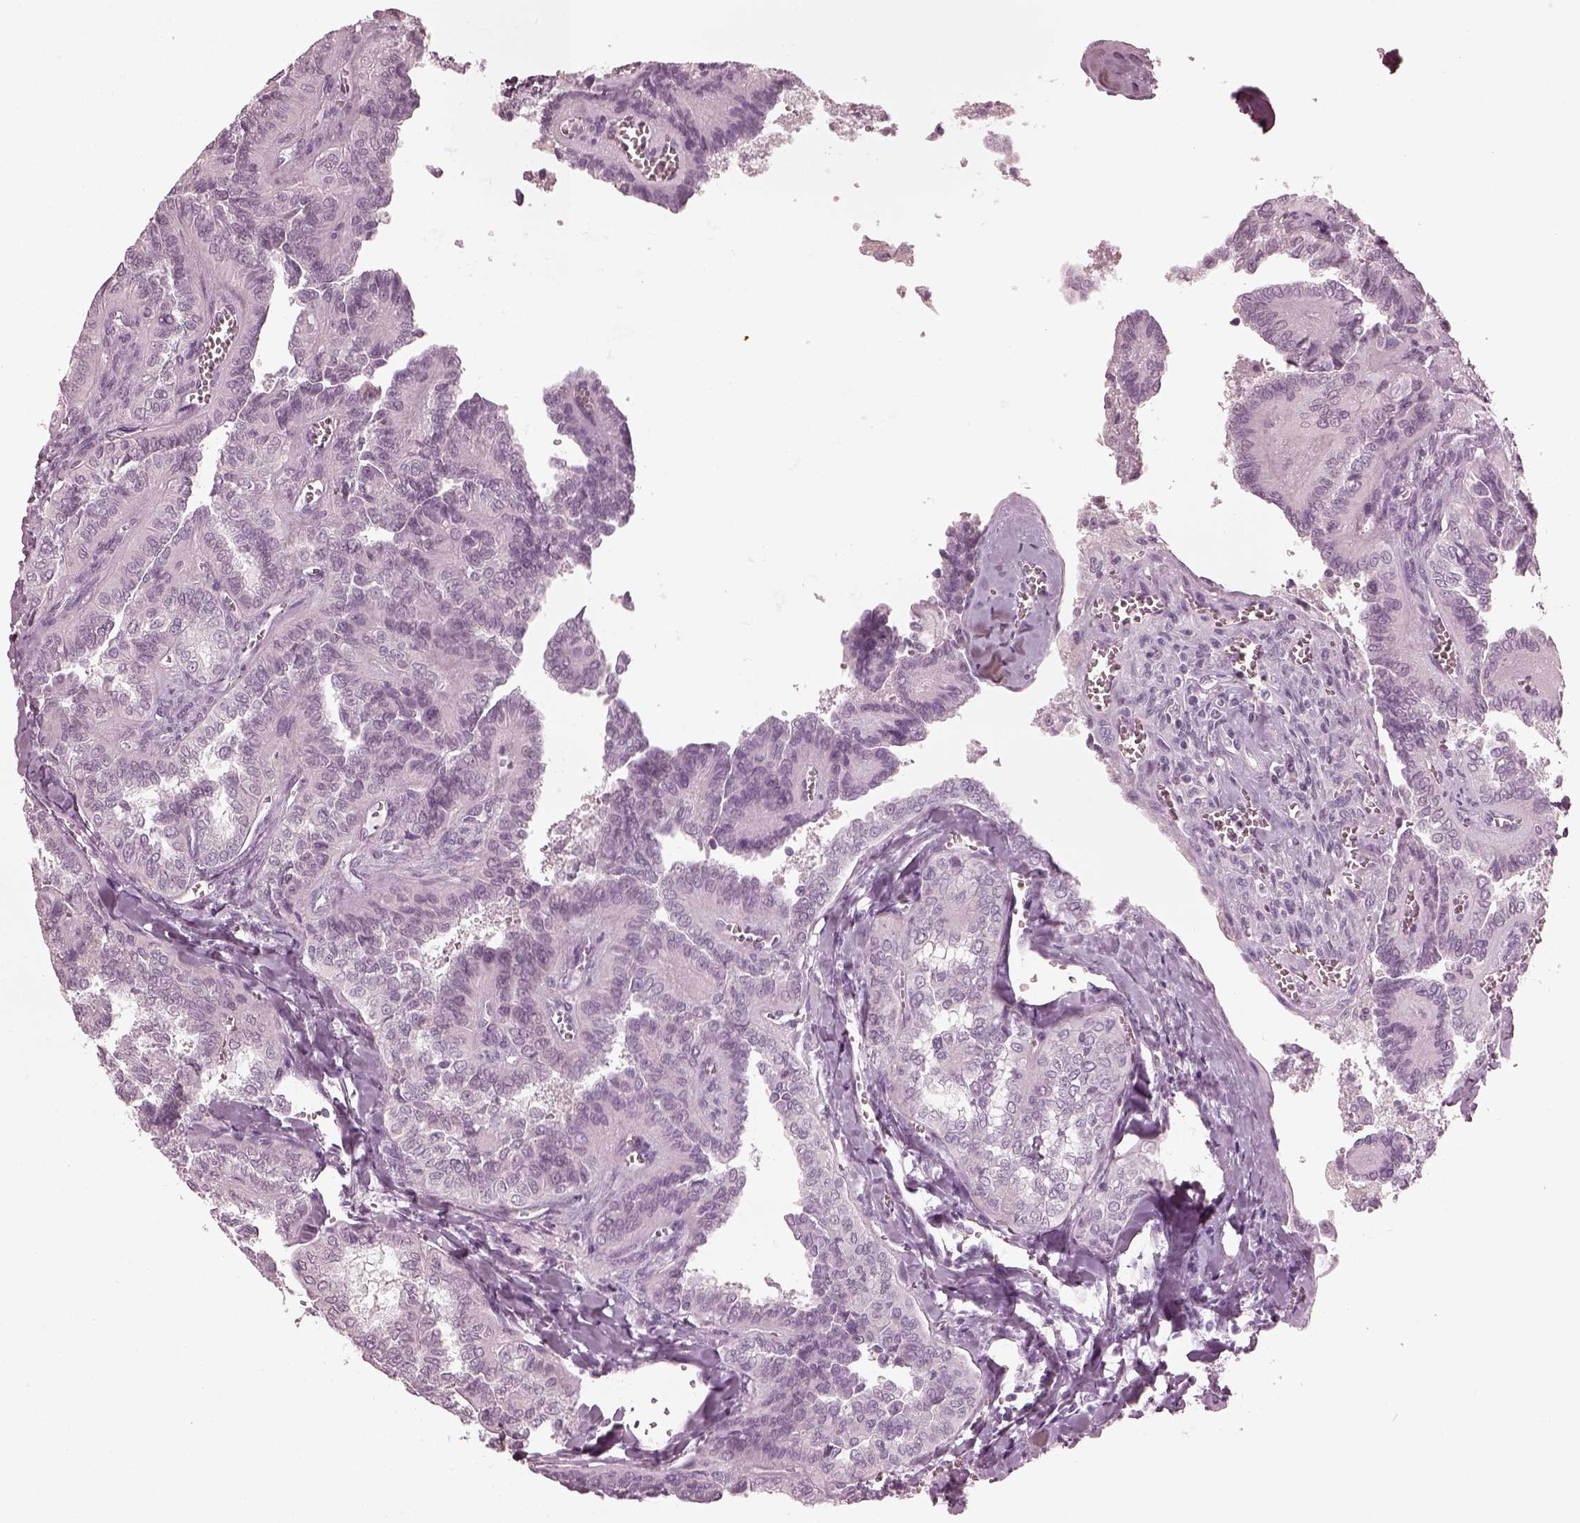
{"staining": {"intensity": "negative", "quantity": "none", "location": "none"}, "tissue": "thyroid cancer", "cell_type": "Tumor cells", "image_type": "cancer", "snomed": [{"axis": "morphology", "description": "Papillary adenocarcinoma, NOS"}, {"axis": "topography", "description": "Thyroid gland"}], "caption": "Tumor cells are negative for protein expression in human thyroid papillary adenocarcinoma. (DAB immunohistochemistry (IHC) visualized using brightfield microscopy, high magnification).", "gene": "CCDC170", "patient": {"sex": "female", "age": 41}}